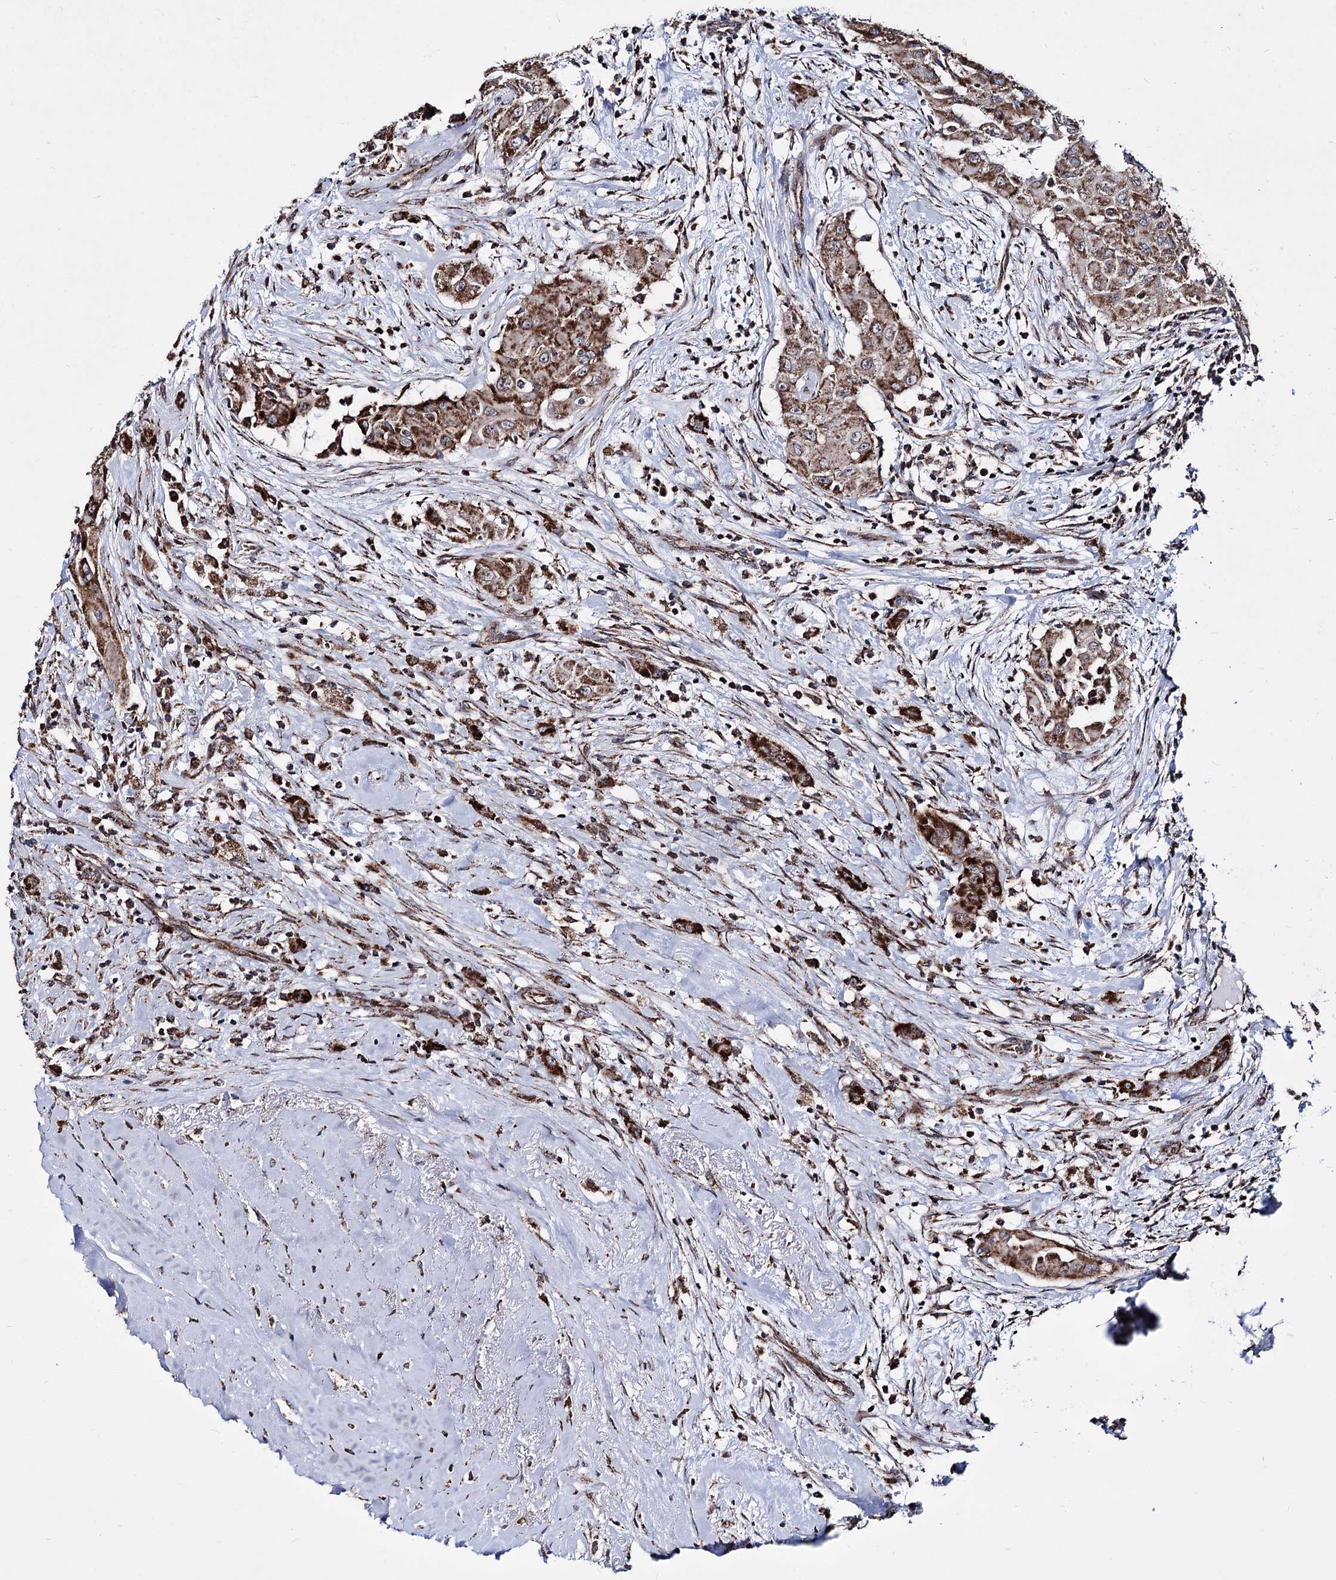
{"staining": {"intensity": "strong", "quantity": ">75%", "location": "cytoplasmic/membranous"}, "tissue": "thyroid cancer", "cell_type": "Tumor cells", "image_type": "cancer", "snomed": [{"axis": "morphology", "description": "Papillary adenocarcinoma, NOS"}, {"axis": "topography", "description": "Thyroid gland"}], "caption": "Immunohistochemistry image of human thyroid papillary adenocarcinoma stained for a protein (brown), which displays high levels of strong cytoplasmic/membranous positivity in about >75% of tumor cells.", "gene": "CREB3L4", "patient": {"sex": "female", "age": 59}}